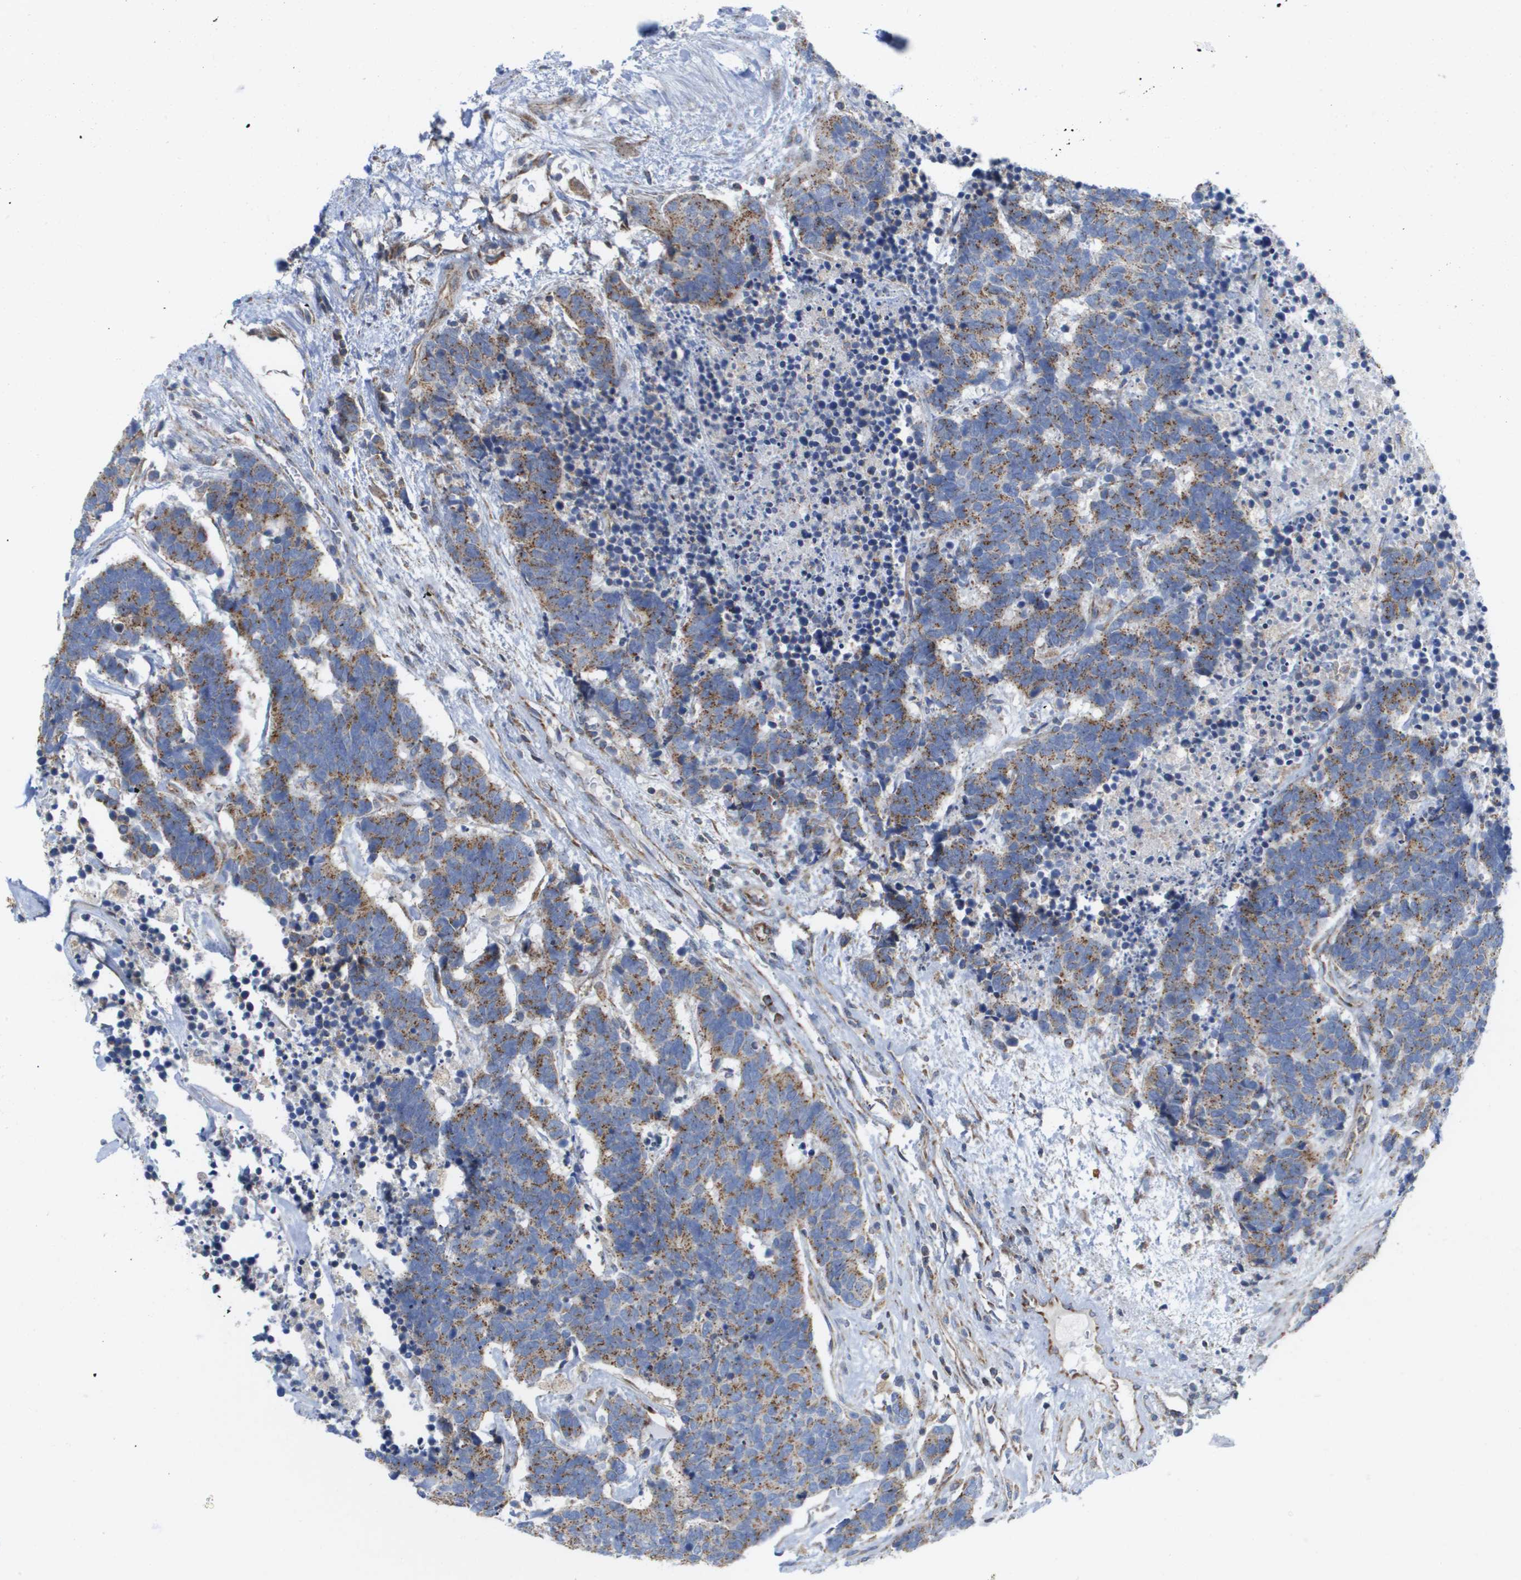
{"staining": {"intensity": "moderate", "quantity": ">75%", "location": "cytoplasmic/membranous"}, "tissue": "carcinoid", "cell_type": "Tumor cells", "image_type": "cancer", "snomed": [{"axis": "morphology", "description": "Carcinoma, NOS"}, {"axis": "morphology", "description": "Carcinoid, malignant, NOS"}, {"axis": "topography", "description": "Urinary bladder"}], "caption": "The histopathology image demonstrates a brown stain indicating the presence of a protein in the cytoplasmic/membranous of tumor cells in carcinoma.", "gene": "FIS1", "patient": {"sex": "male", "age": 57}}